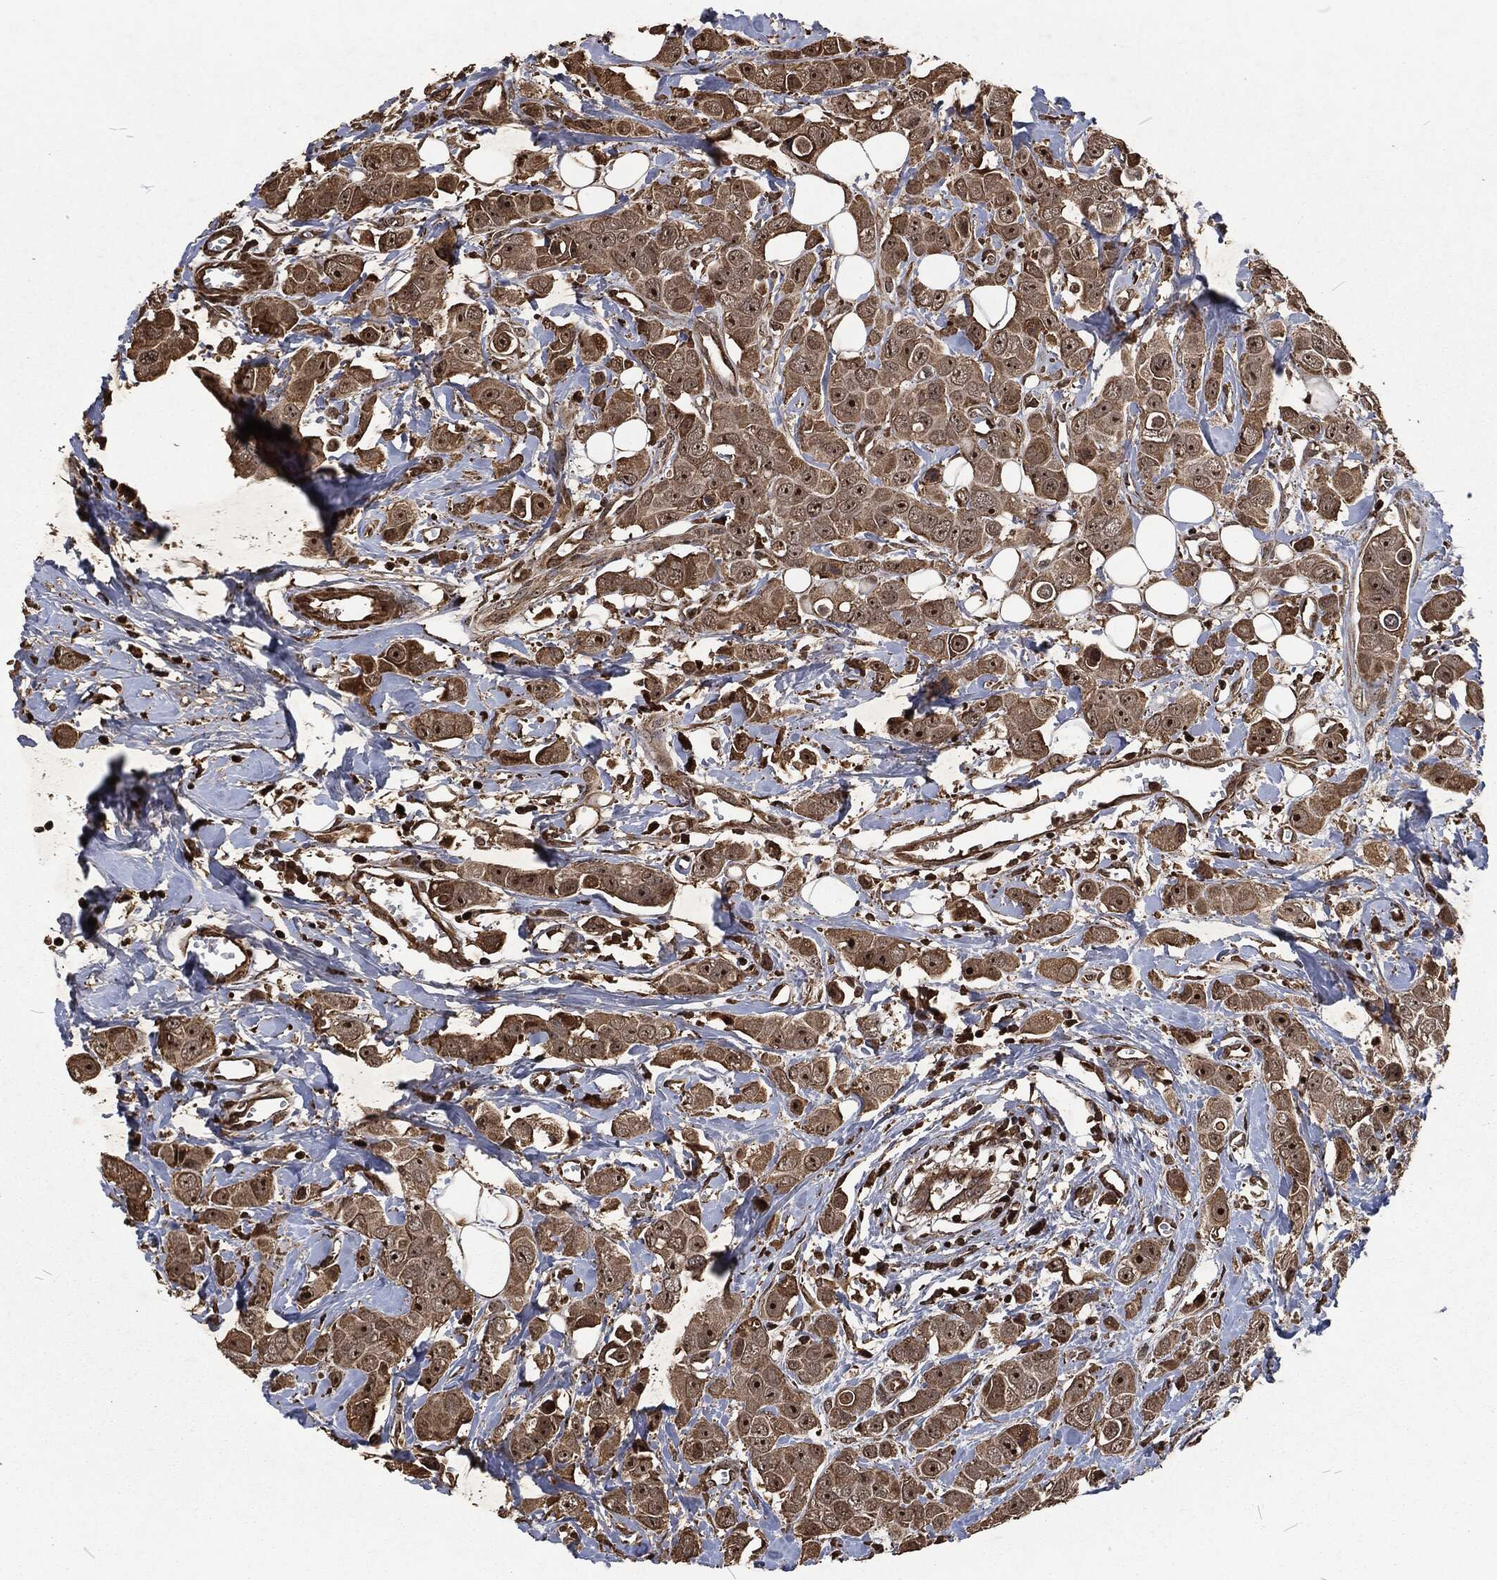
{"staining": {"intensity": "strong", "quantity": "<25%", "location": "nuclear"}, "tissue": "breast cancer", "cell_type": "Tumor cells", "image_type": "cancer", "snomed": [{"axis": "morphology", "description": "Duct carcinoma"}, {"axis": "topography", "description": "Breast"}], "caption": "Breast infiltrating ductal carcinoma stained for a protein (brown) reveals strong nuclear positive positivity in approximately <25% of tumor cells.", "gene": "SNAI1", "patient": {"sex": "female", "age": 35}}